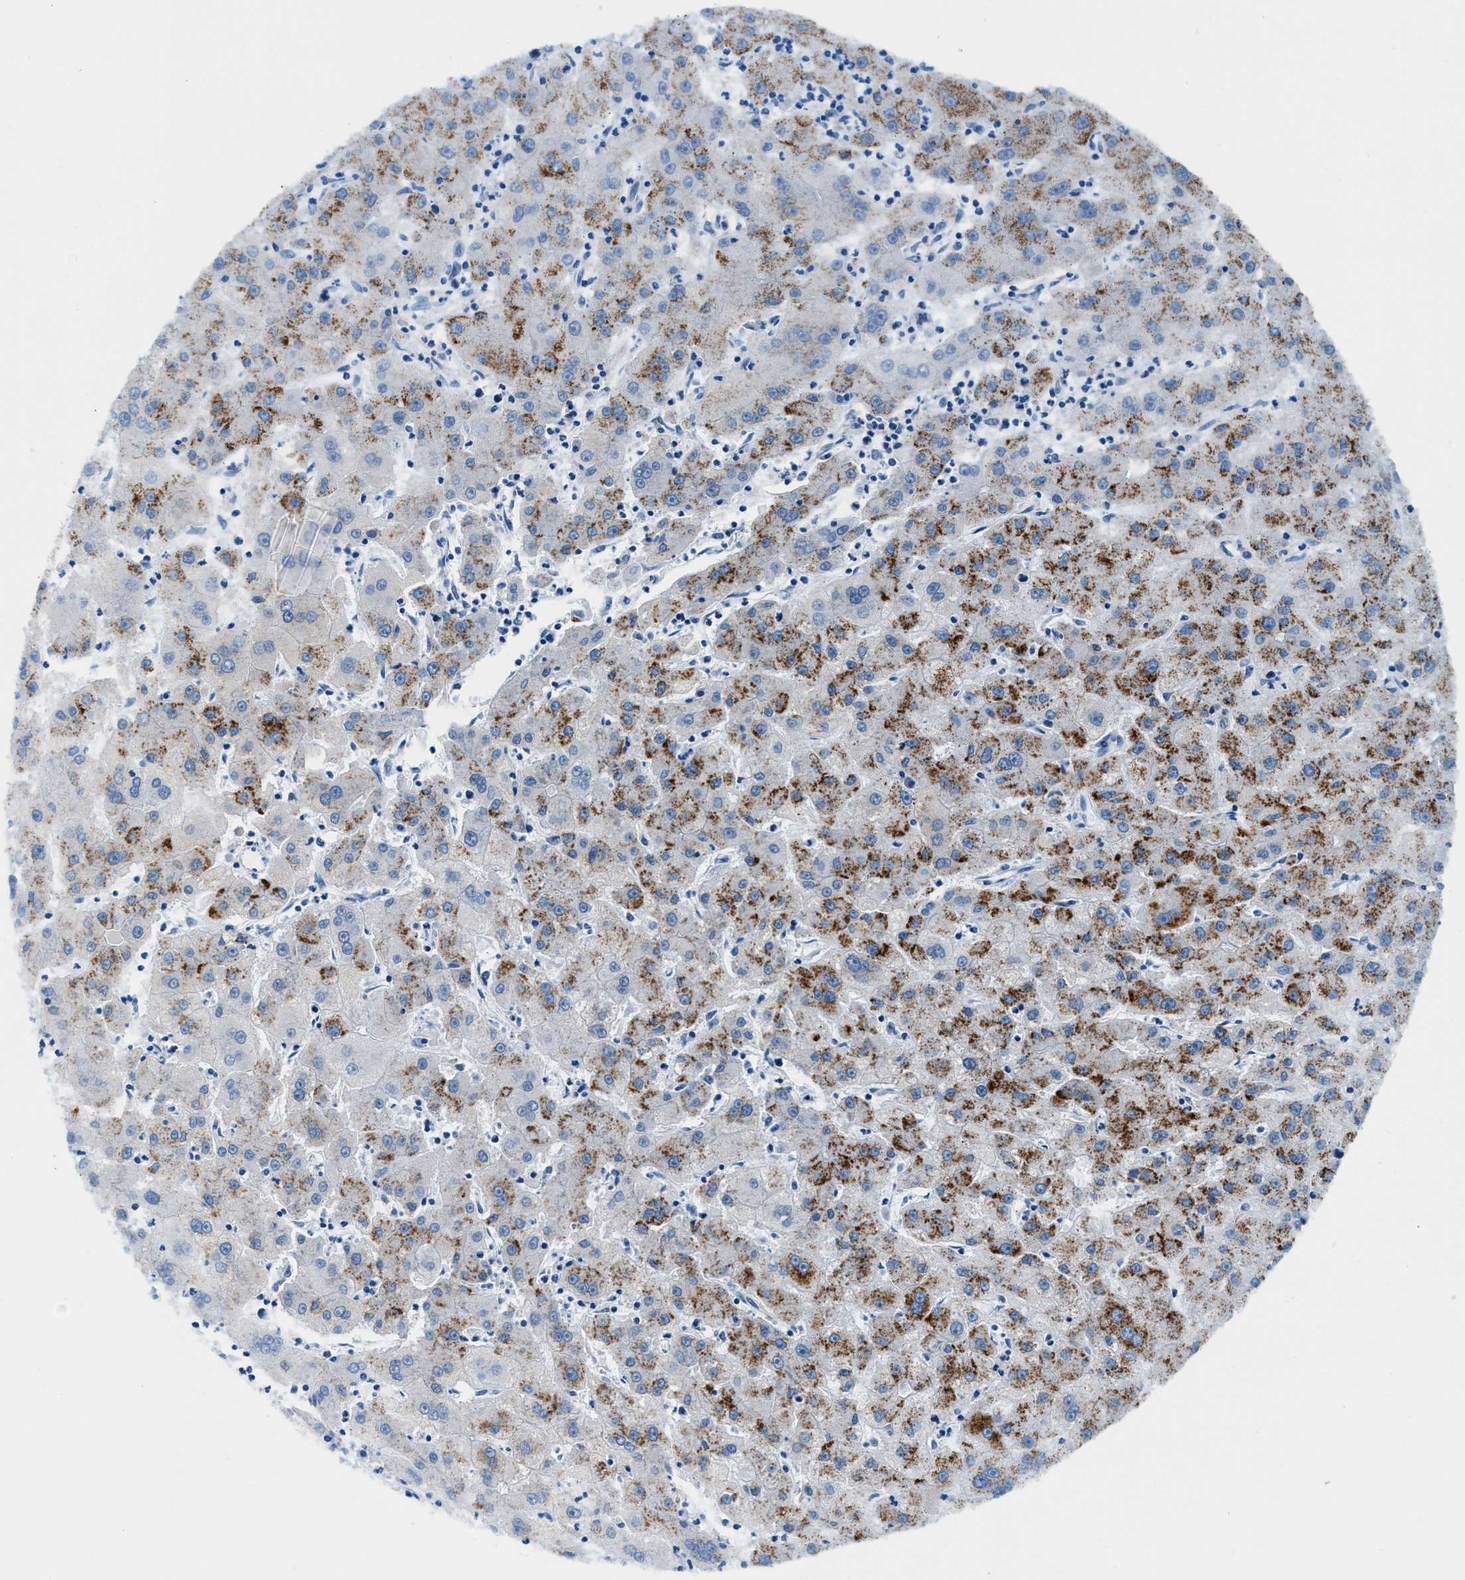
{"staining": {"intensity": "moderate", "quantity": ">75%", "location": "cytoplasmic/membranous"}, "tissue": "liver cancer", "cell_type": "Tumor cells", "image_type": "cancer", "snomed": [{"axis": "morphology", "description": "Carcinoma, Hepatocellular, NOS"}, {"axis": "topography", "description": "Liver"}], "caption": "Immunohistochemistry (IHC) image of human liver cancer stained for a protein (brown), which shows medium levels of moderate cytoplasmic/membranous staining in about >75% of tumor cells.", "gene": "VPS53", "patient": {"sex": "male", "age": 72}}